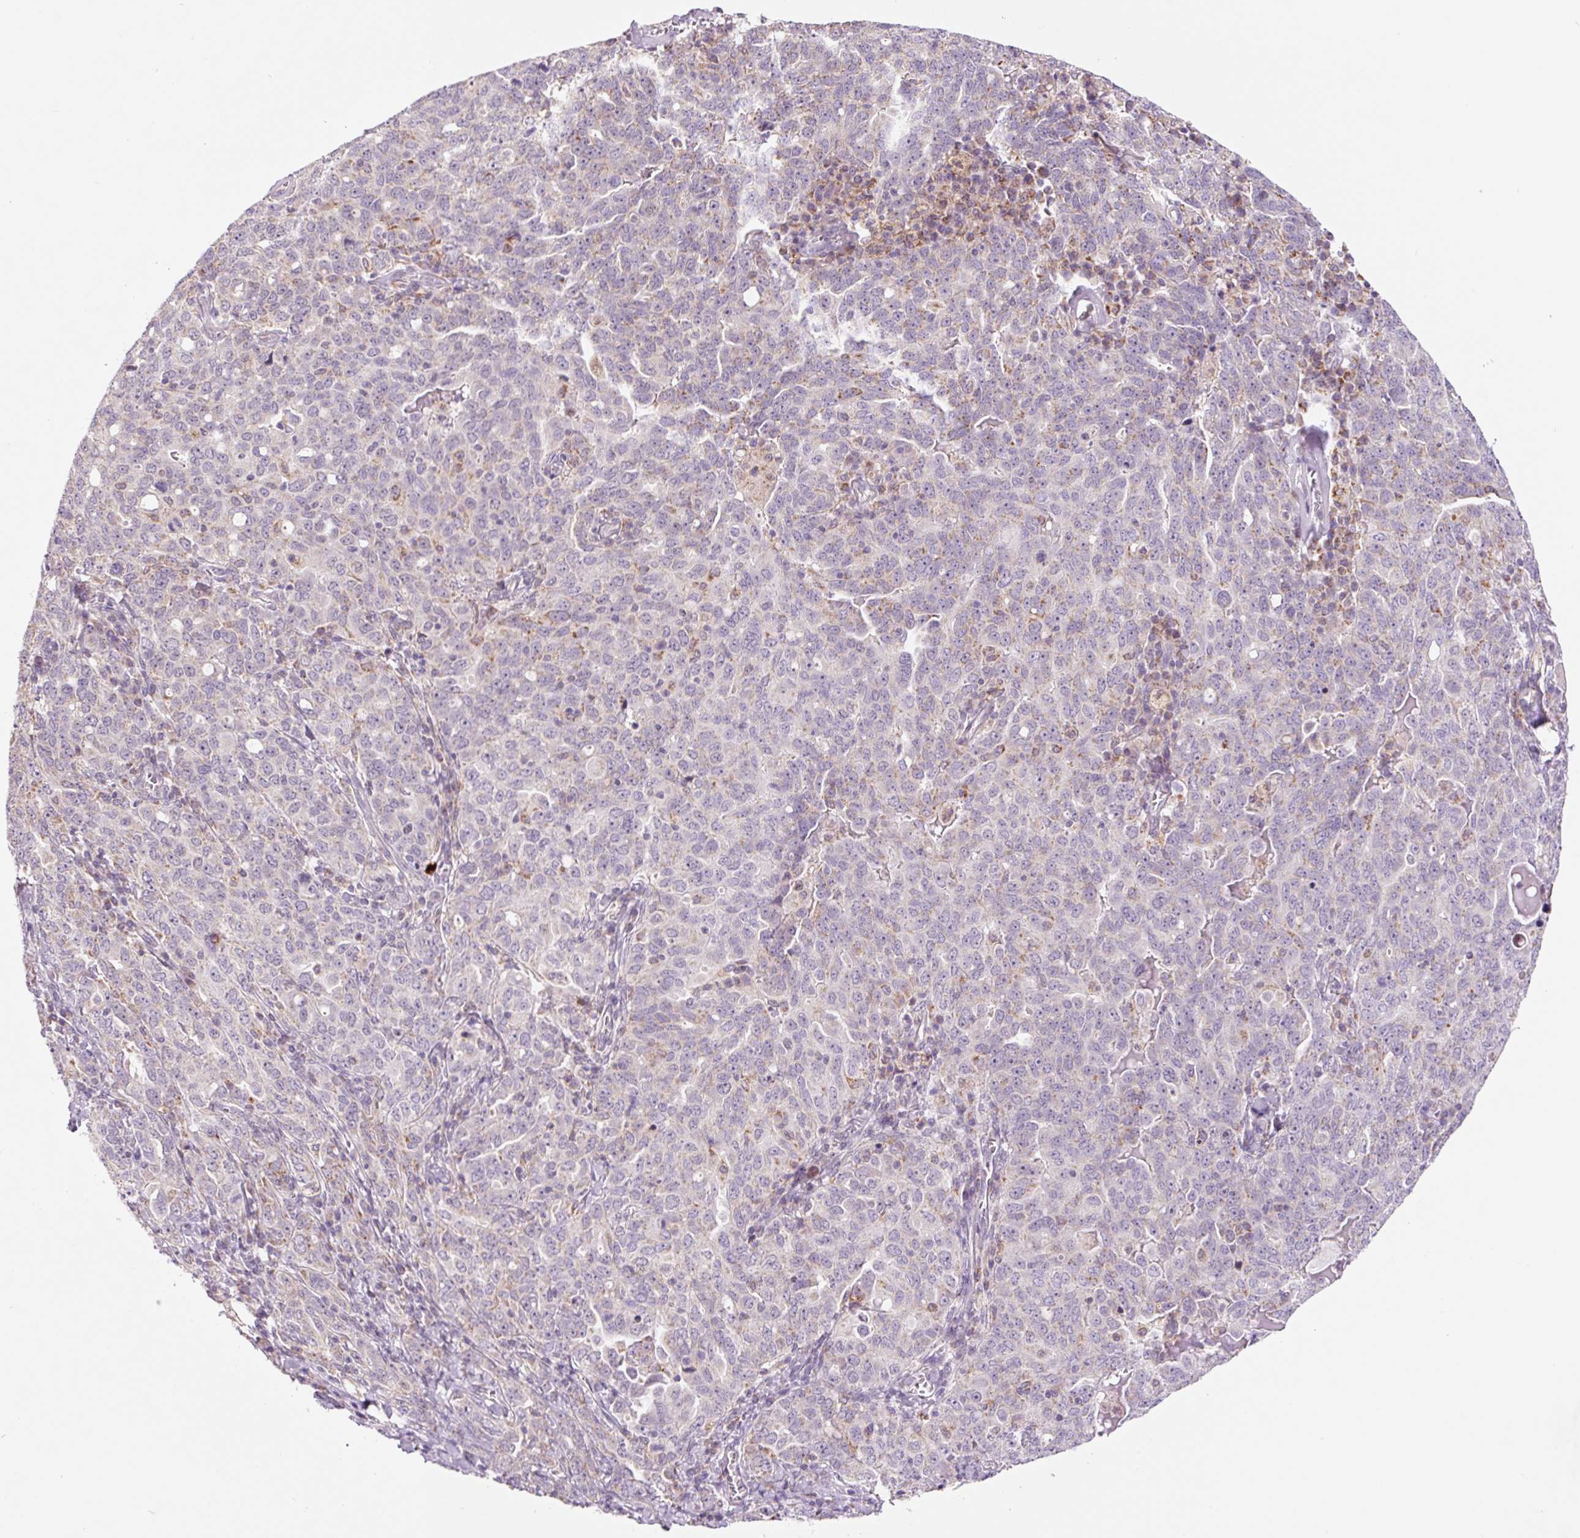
{"staining": {"intensity": "moderate", "quantity": "<25%", "location": "cytoplasmic/membranous"}, "tissue": "ovarian cancer", "cell_type": "Tumor cells", "image_type": "cancer", "snomed": [{"axis": "morphology", "description": "Carcinoma, endometroid"}, {"axis": "topography", "description": "Ovary"}], "caption": "Ovarian cancer (endometroid carcinoma) stained with a protein marker reveals moderate staining in tumor cells.", "gene": "PCK2", "patient": {"sex": "female", "age": 62}}